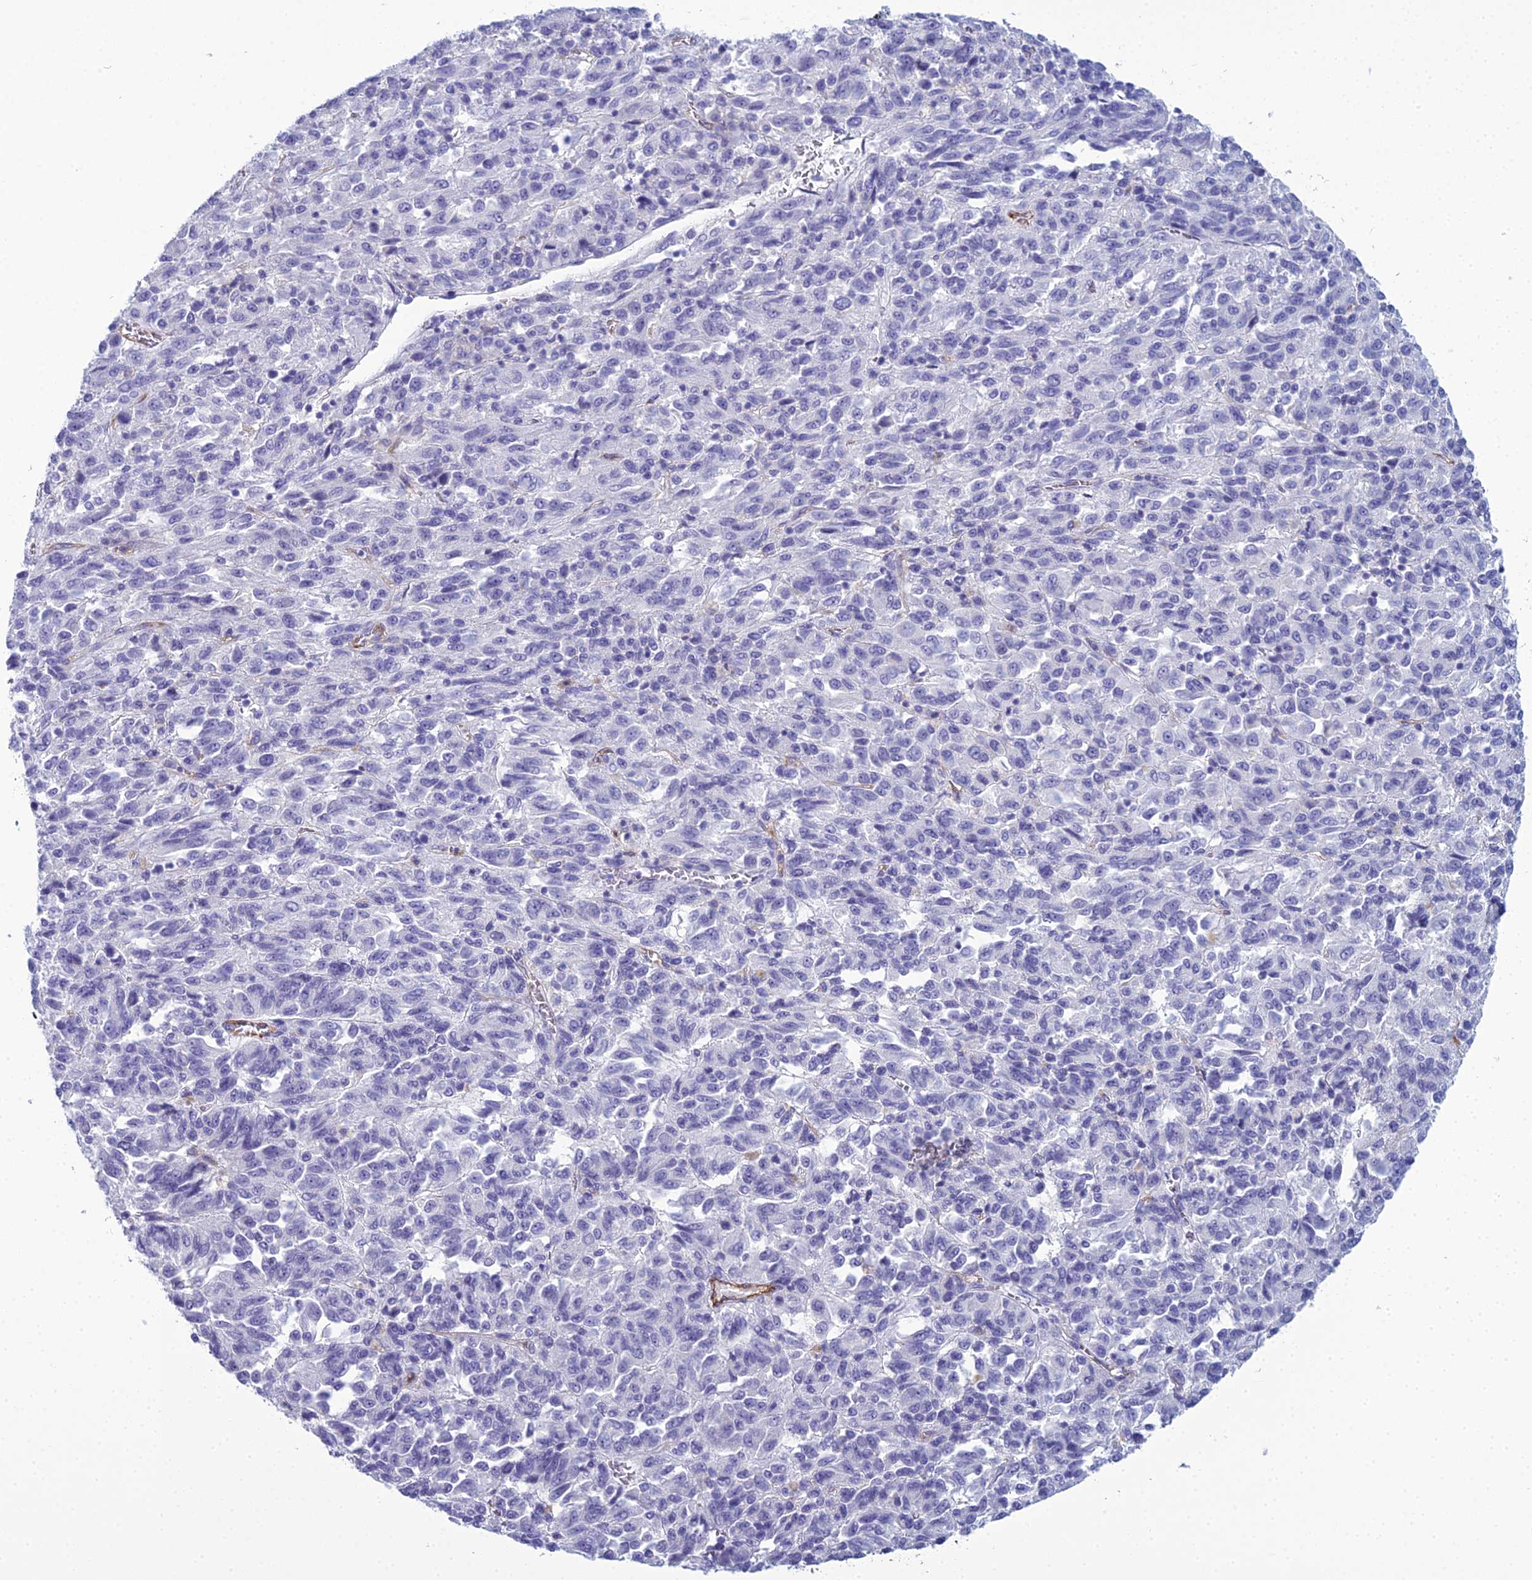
{"staining": {"intensity": "negative", "quantity": "none", "location": "none"}, "tissue": "melanoma", "cell_type": "Tumor cells", "image_type": "cancer", "snomed": [{"axis": "morphology", "description": "Malignant melanoma, Metastatic site"}, {"axis": "topography", "description": "Lung"}], "caption": "Malignant melanoma (metastatic site) was stained to show a protein in brown. There is no significant expression in tumor cells.", "gene": "ACE", "patient": {"sex": "male", "age": 64}}